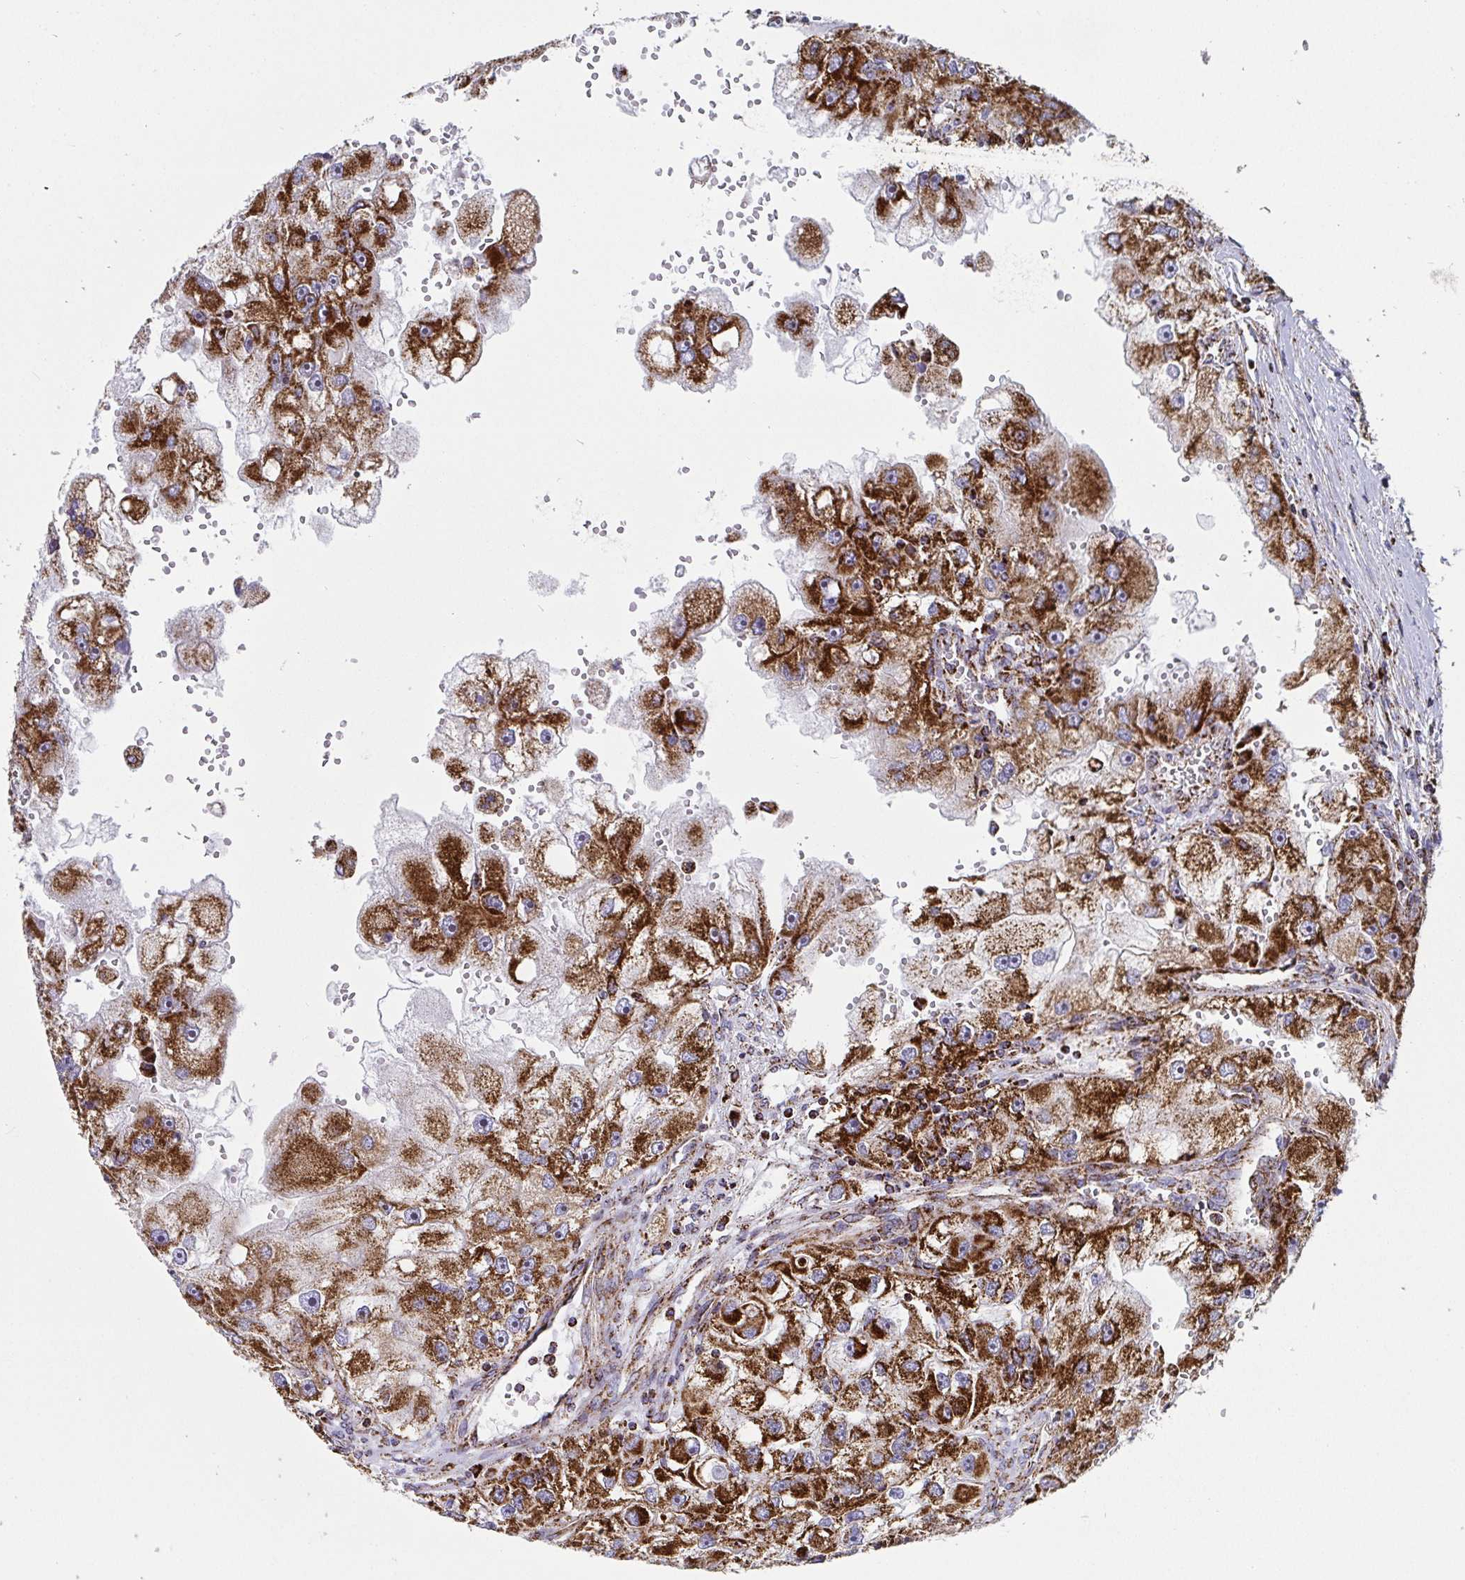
{"staining": {"intensity": "strong", "quantity": ">75%", "location": "cytoplasmic/membranous"}, "tissue": "renal cancer", "cell_type": "Tumor cells", "image_type": "cancer", "snomed": [{"axis": "morphology", "description": "Adenocarcinoma, NOS"}, {"axis": "topography", "description": "Kidney"}], "caption": "IHC photomicrograph of neoplastic tissue: renal adenocarcinoma stained using IHC demonstrates high levels of strong protein expression localized specifically in the cytoplasmic/membranous of tumor cells, appearing as a cytoplasmic/membranous brown color.", "gene": "ATP5MJ", "patient": {"sex": "male", "age": 63}}